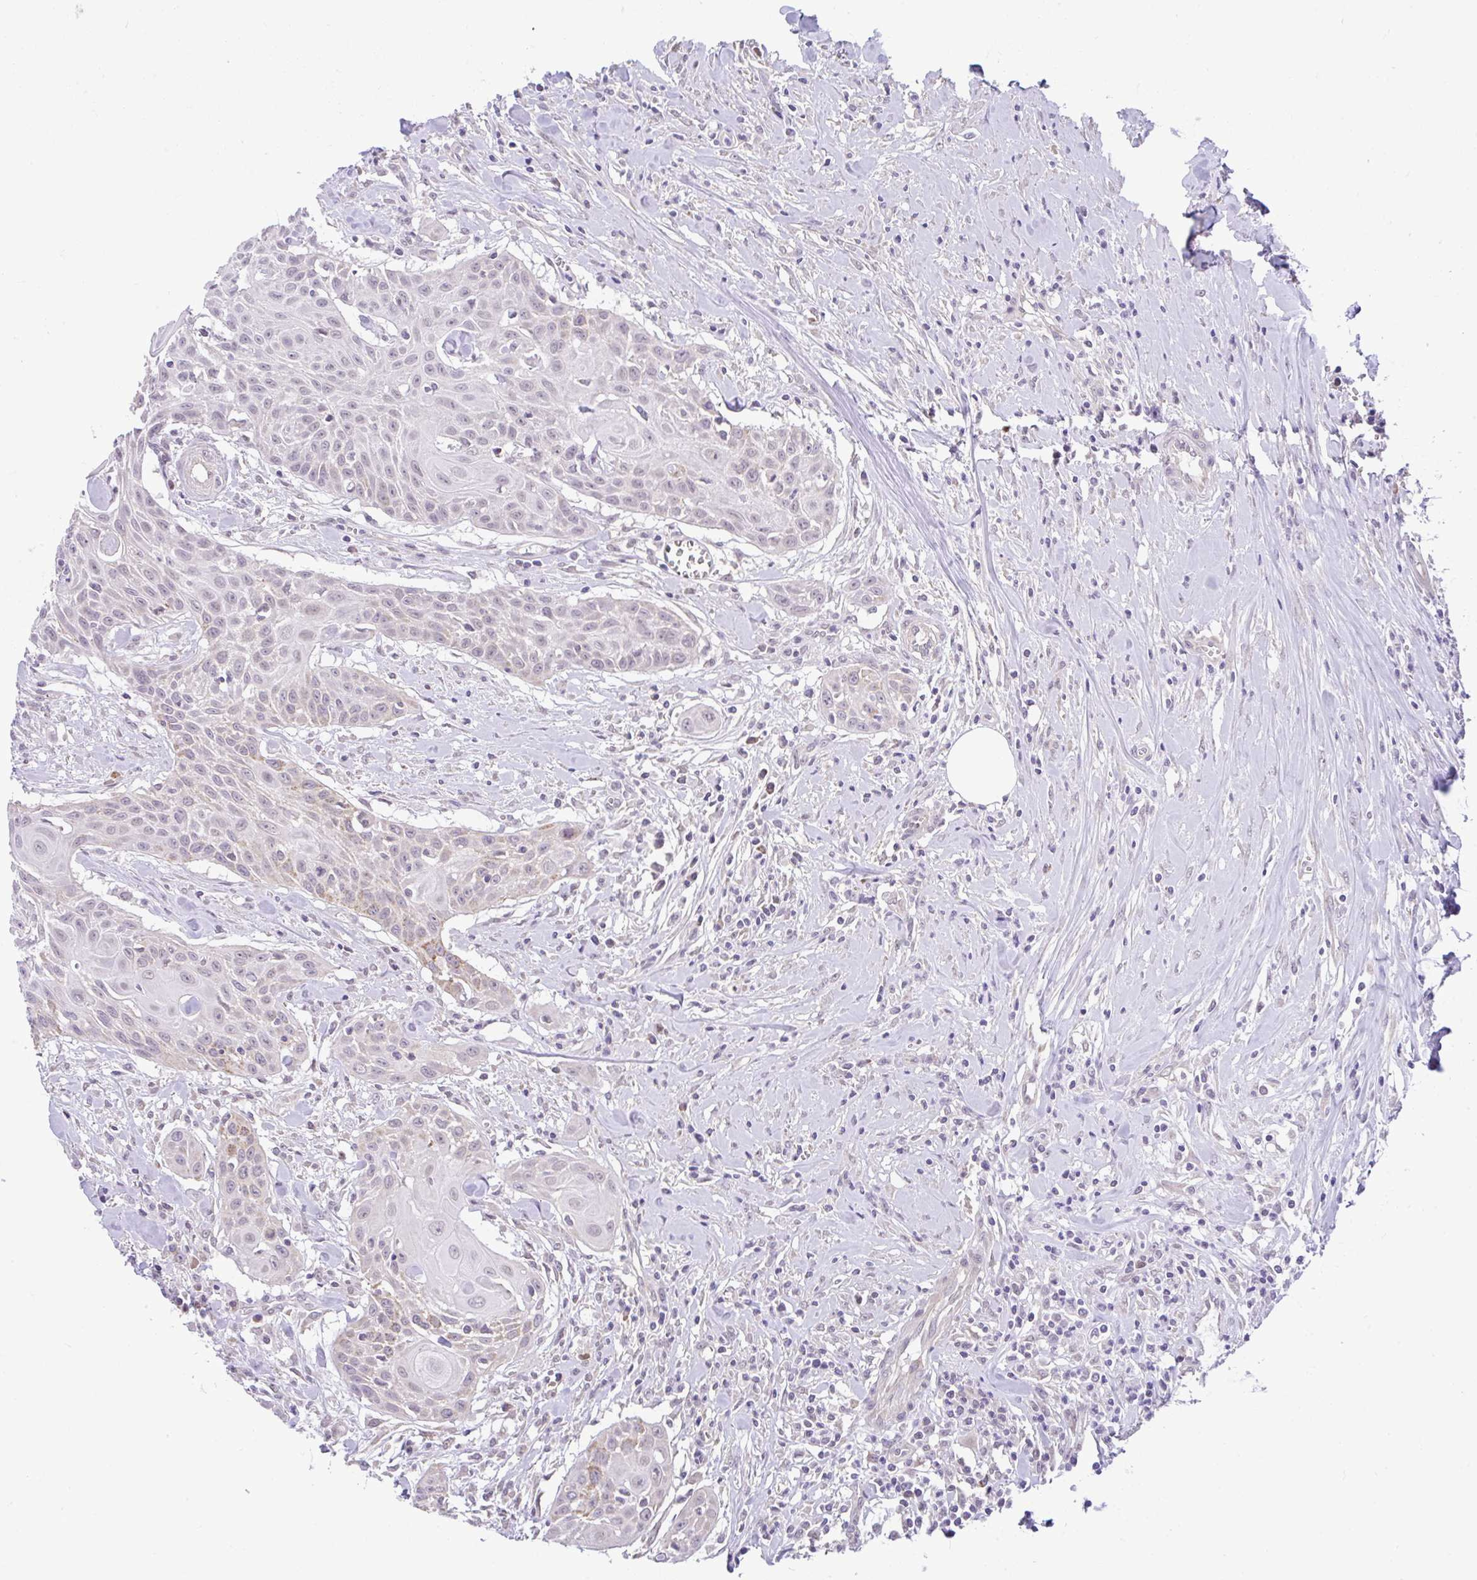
{"staining": {"intensity": "weak", "quantity": "<25%", "location": "cytoplasmic/membranous"}, "tissue": "head and neck cancer", "cell_type": "Tumor cells", "image_type": "cancer", "snomed": [{"axis": "morphology", "description": "Squamous cell carcinoma, NOS"}, {"axis": "topography", "description": "Lymph node"}, {"axis": "topography", "description": "Salivary gland"}, {"axis": "topography", "description": "Head-Neck"}], "caption": "A high-resolution photomicrograph shows immunohistochemistry staining of head and neck squamous cell carcinoma, which displays no significant staining in tumor cells.", "gene": "PYCR2", "patient": {"sex": "female", "age": 74}}